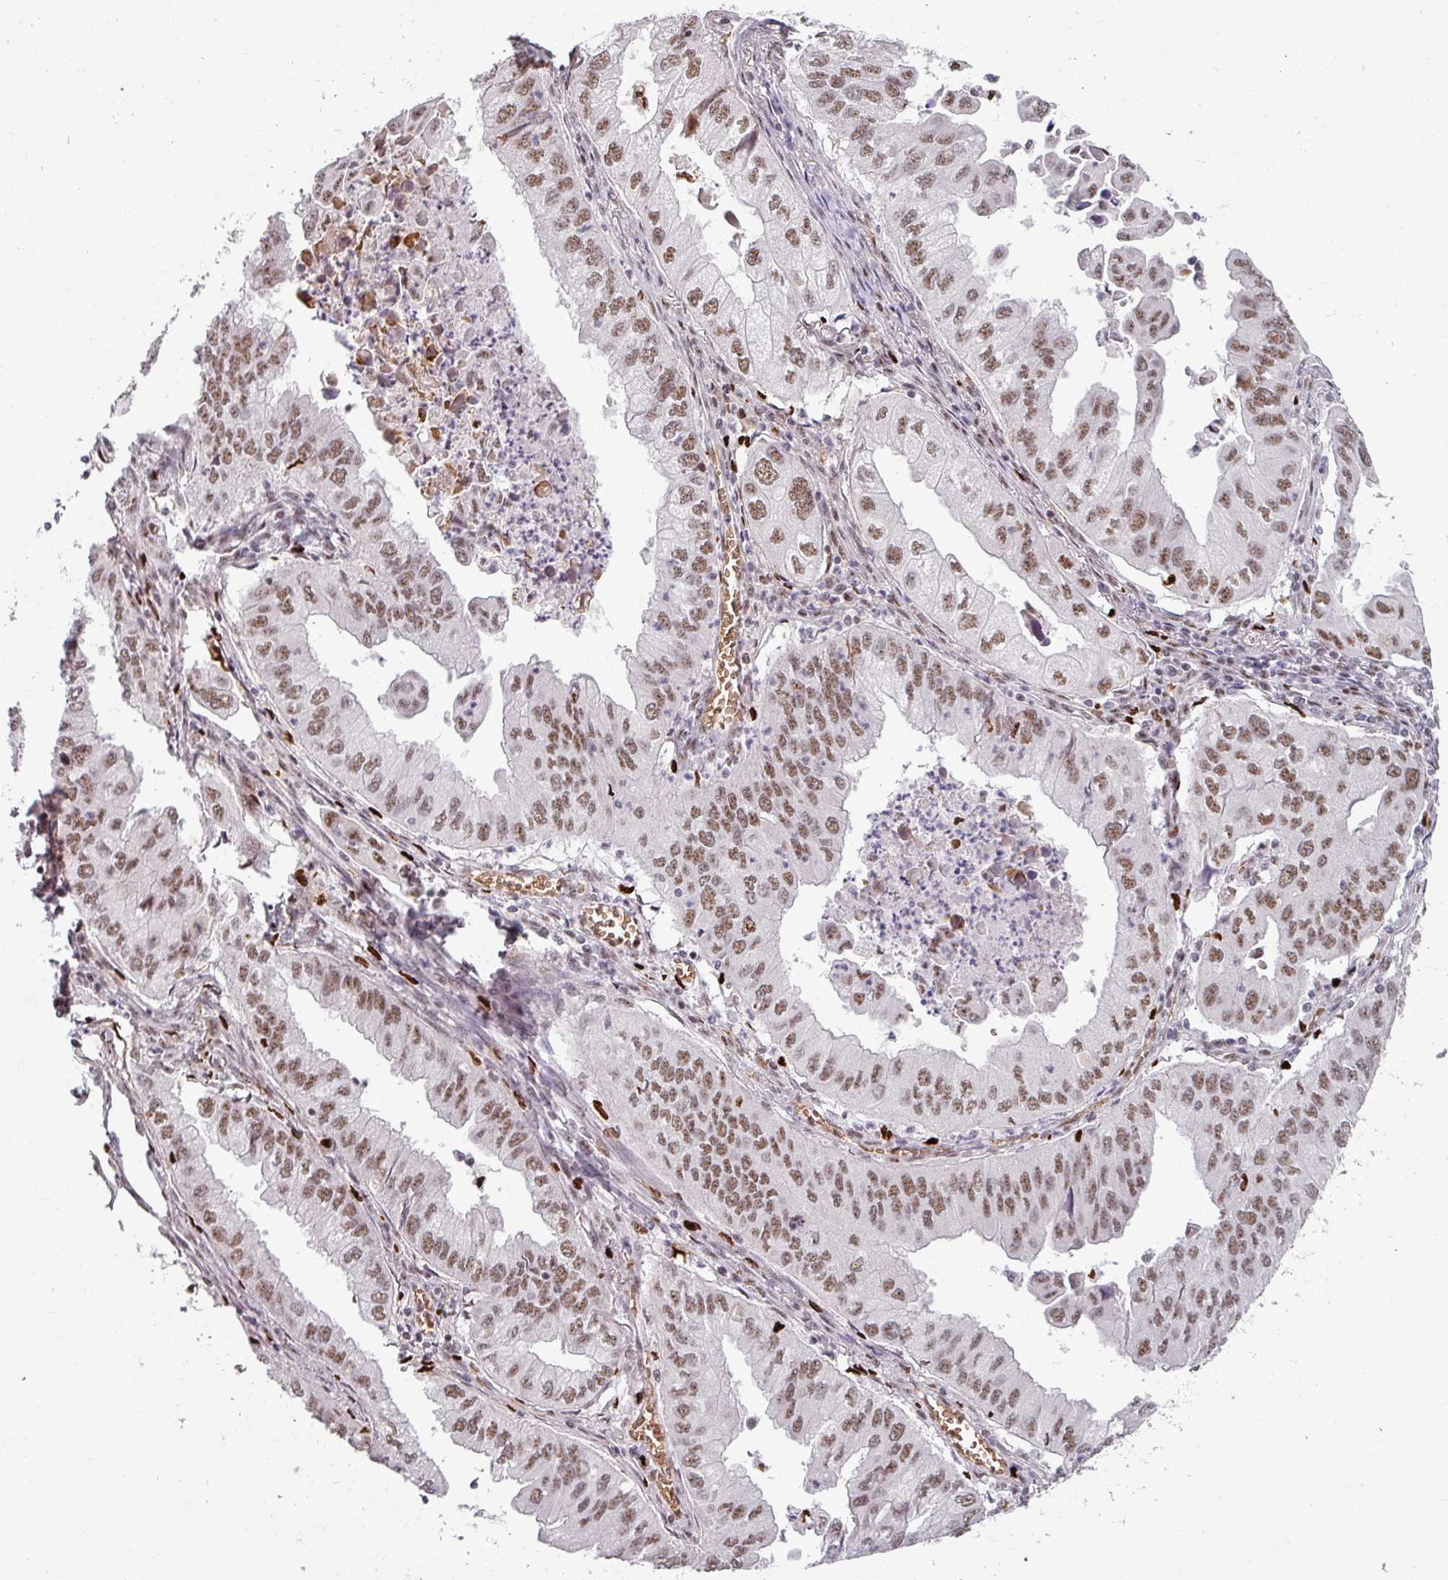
{"staining": {"intensity": "moderate", "quantity": ">75%", "location": "nuclear"}, "tissue": "lung cancer", "cell_type": "Tumor cells", "image_type": "cancer", "snomed": [{"axis": "morphology", "description": "Adenocarcinoma, NOS"}, {"axis": "topography", "description": "Lung"}], "caption": "Protein expression analysis of lung cancer (adenocarcinoma) demonstrates moderate nuclear expression in about >75% of tumor cells.", "gene": "NCOR1", "patient": {"sex": "male", "age": 48}}